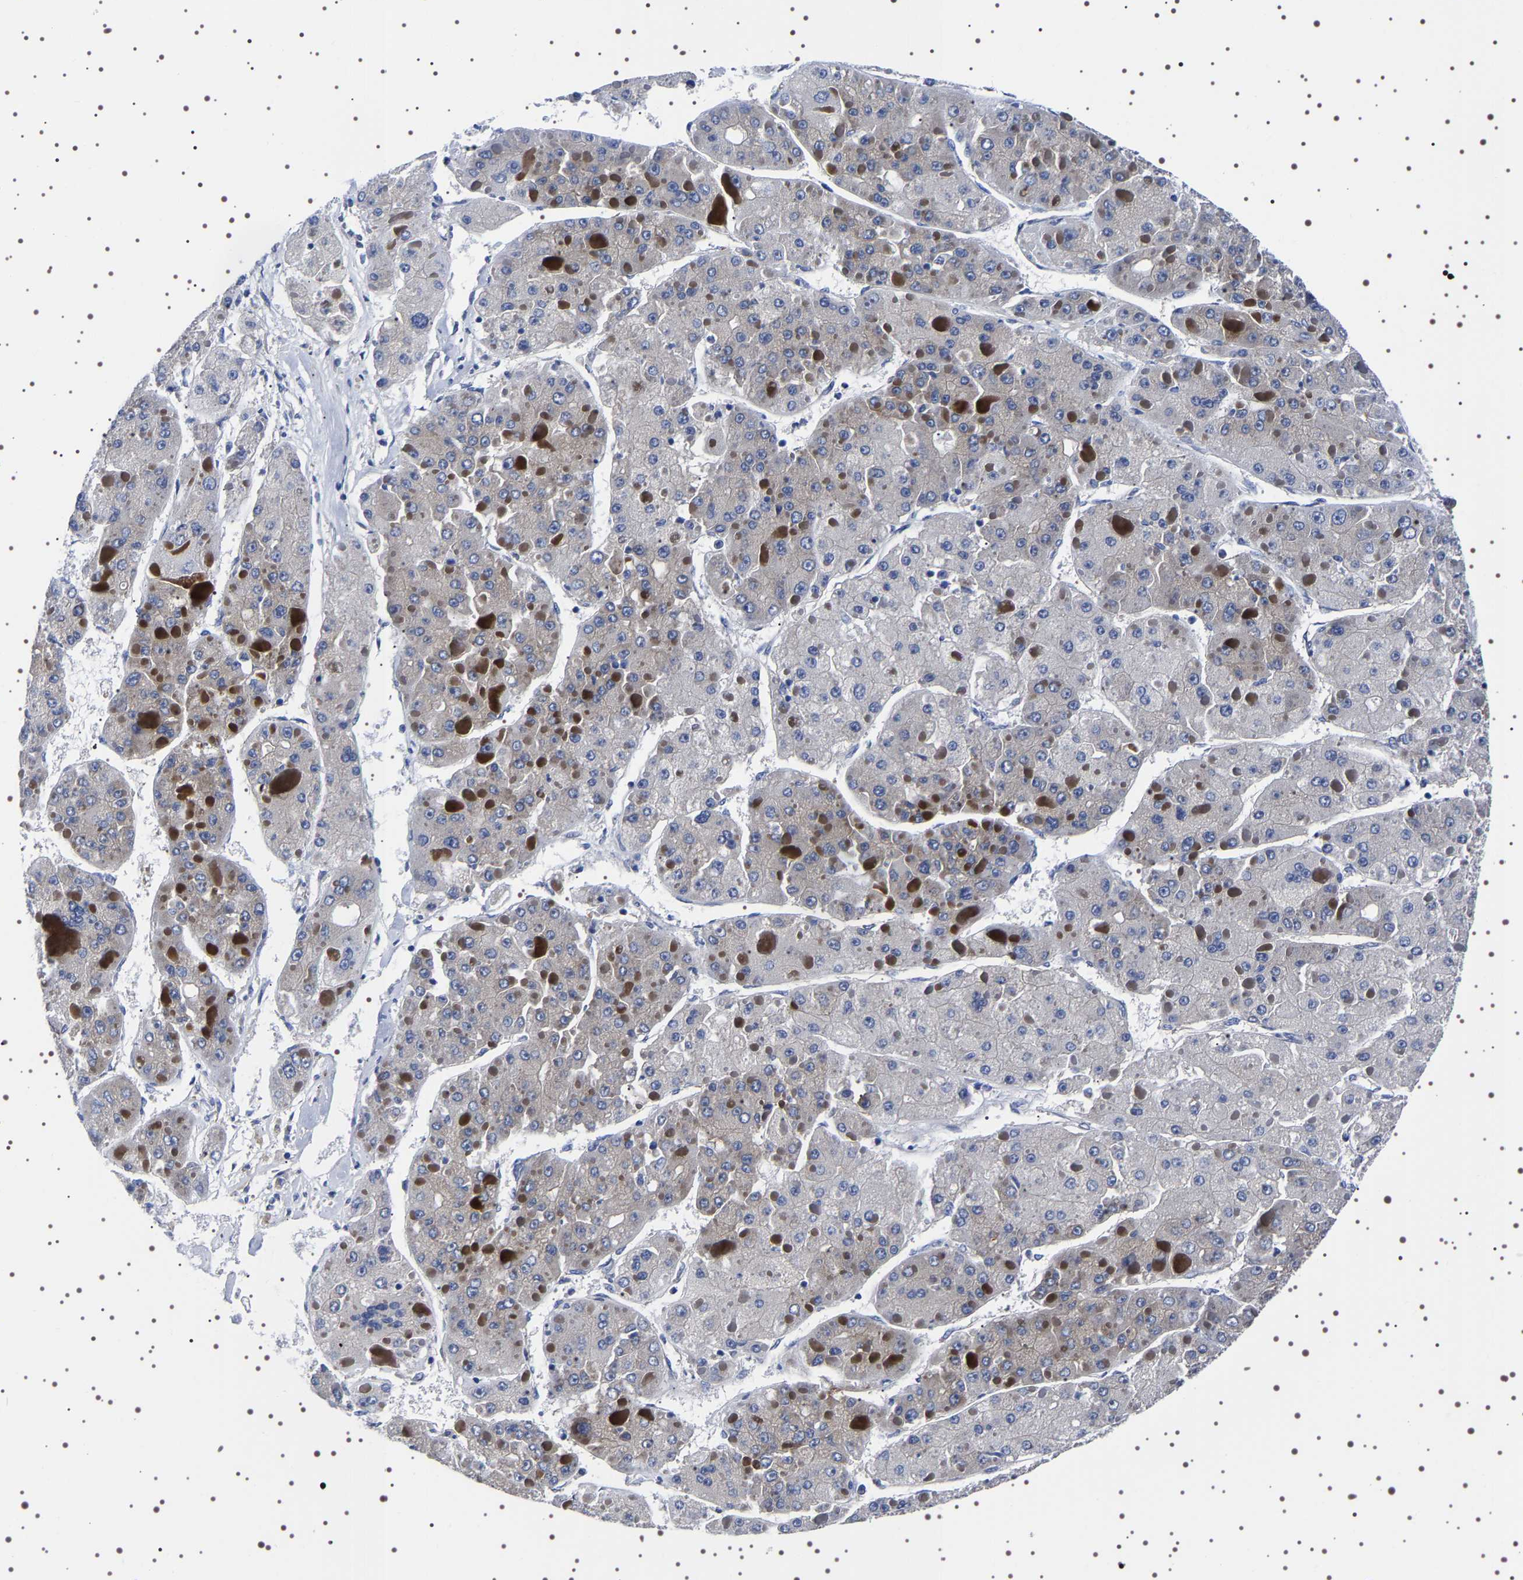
{"staining": {"intensity": "negative", "quantity": "none", "location": "none"}, "tissue": "liver cancer", "cell_type": "Tumor cells", "image_type": "cancer", "snomed": [{"axis": "morphology", "description": "Carcinoma, Hepatocellular, NOS"}, {"axis": "topography", "description": "Liver"}], "caption": "The histopathology image shows no significant positivity in tumor cells of liver cancer.", "gene": "DARS1", "patient": {"sex": "female", "age": 73}}